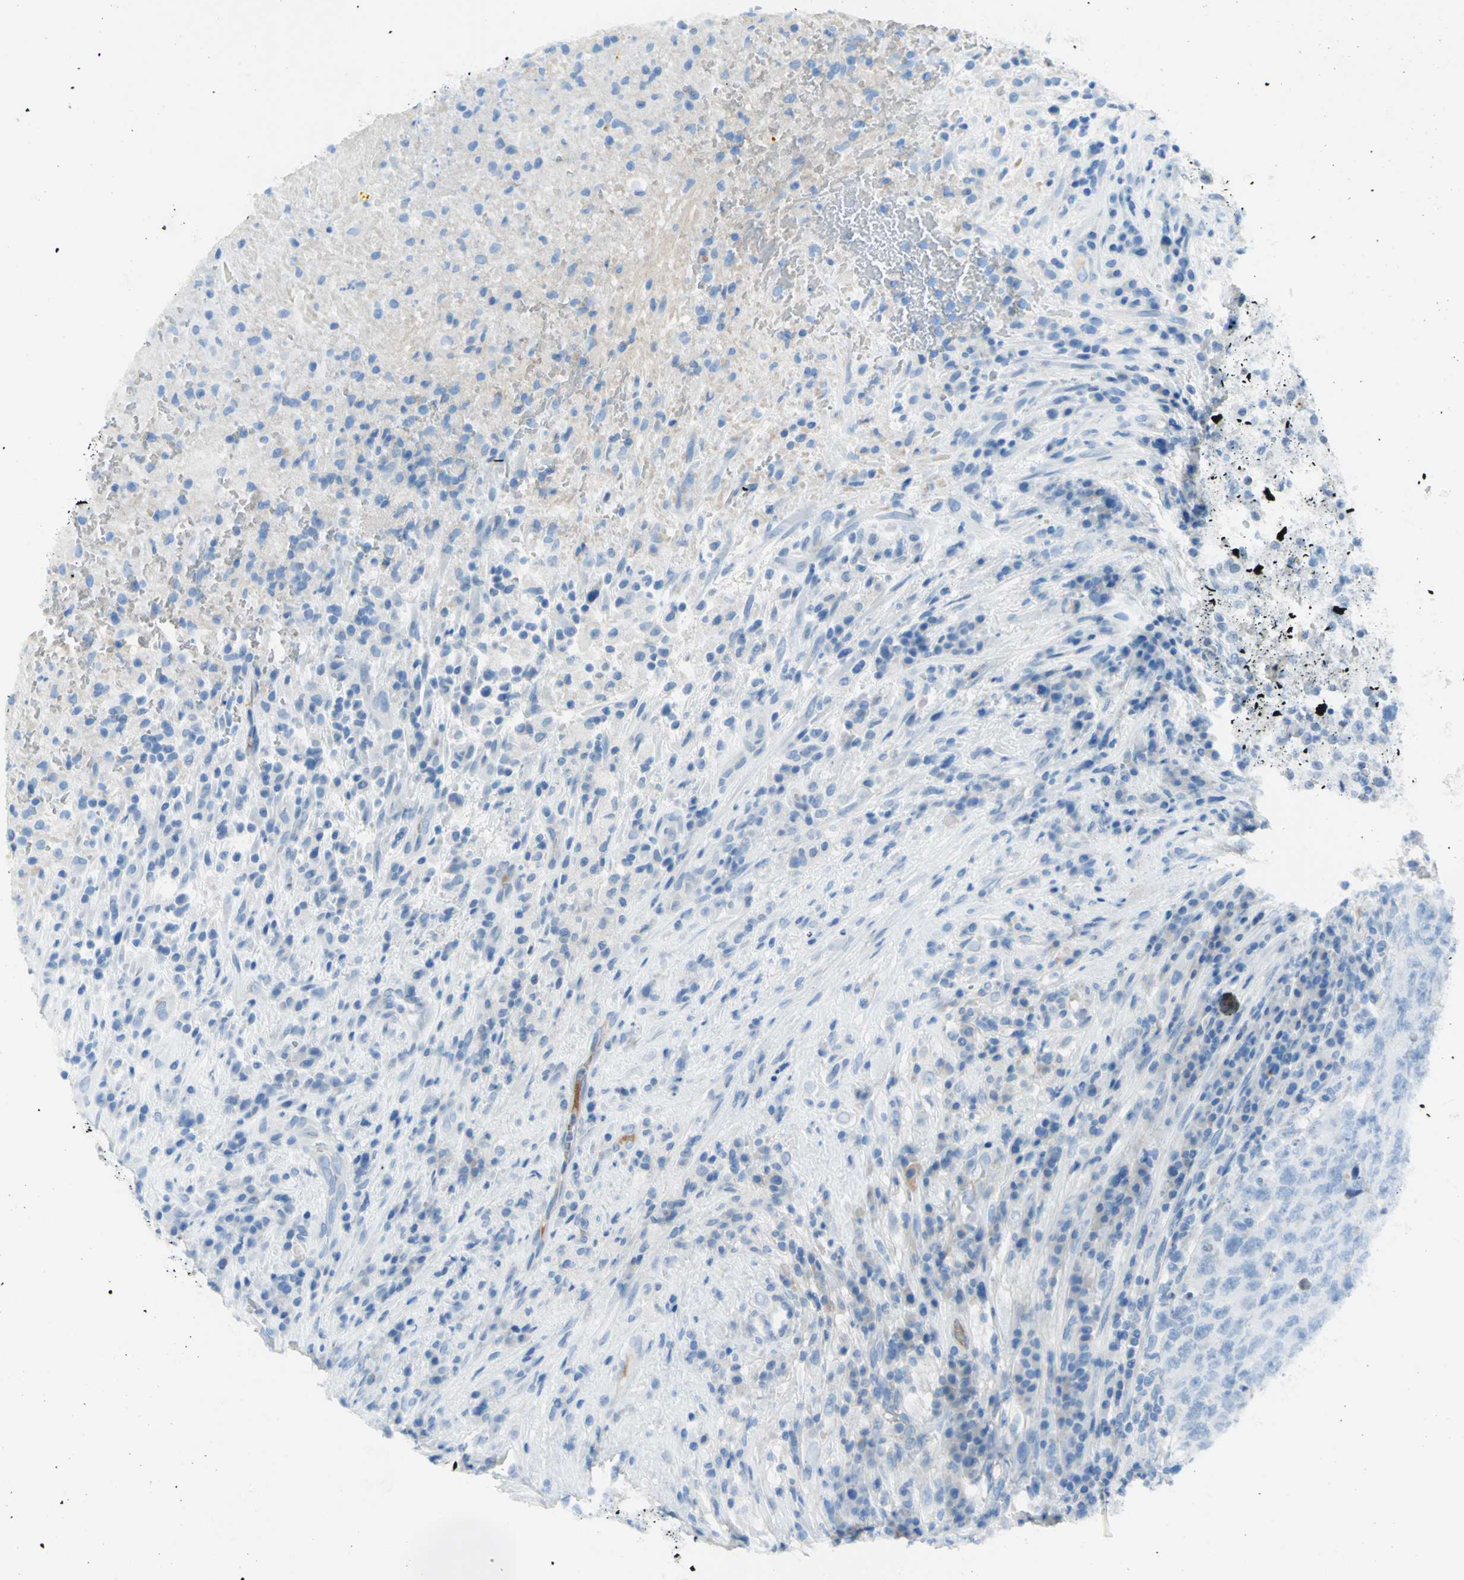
{"staining": {"intensity": "negative", "quantity": "none", "location": "none"}, "tissue": "testis cancer", "cell_type": "Tumor cells", "image_type": "cancer", "snomed": [{"axis": "morphology", "description": "Necrosis, NOS"}, {"axis": "morphology", "description": "Carcinoma, Embryonal, NOS"}, {"axis": "topography", "description": "Testis"}], "caption": "Immunohistochemistry (IHC) of human testis embryonal carcinoma shows no expression in tumor cells. (Brightfield microscopy of DAB (3,3'-diaminobenzidine) immunohistochemistry at high magnification).", "gene": "ZIC1", "patient": {"sex": "male", "age": 19}}